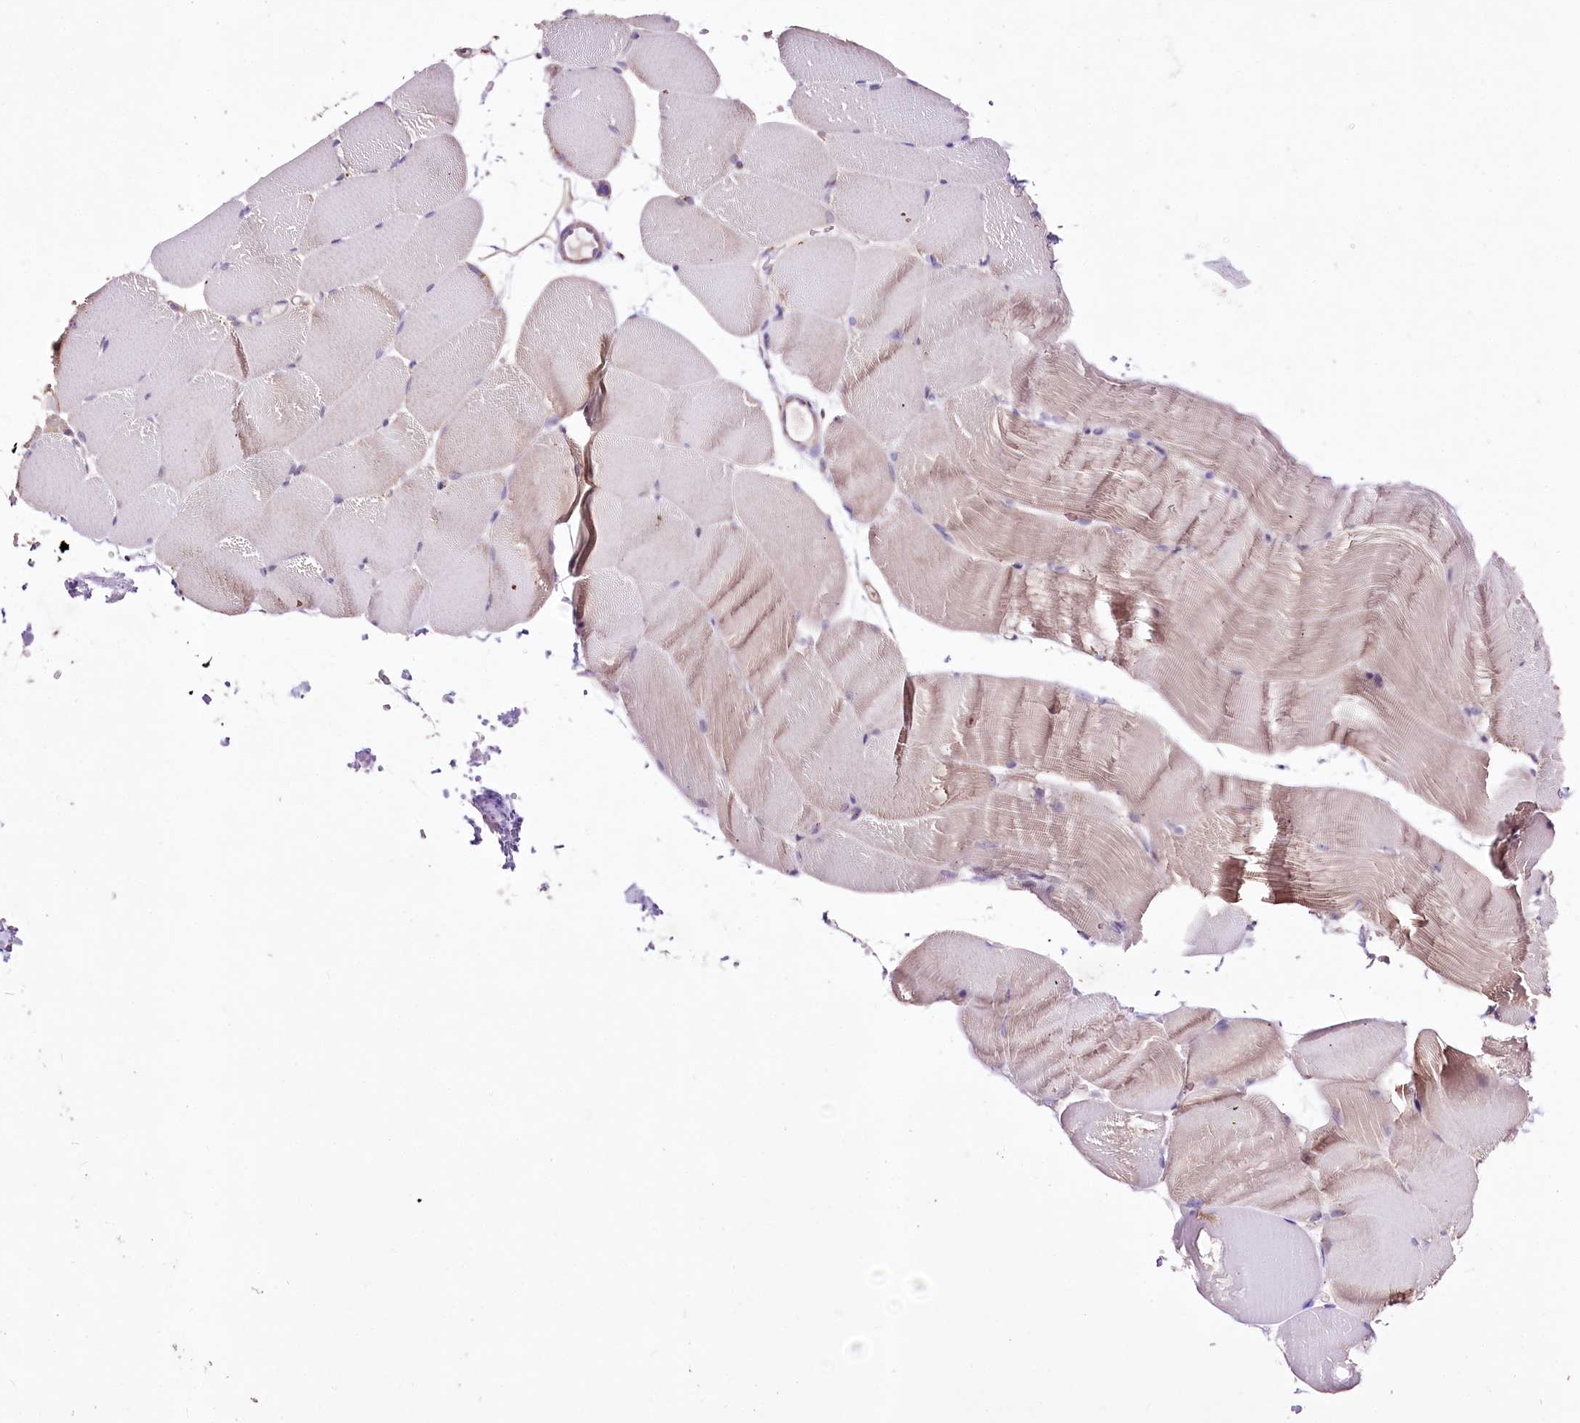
{"staining": {"intensity": "weak", "quantity": "<25%", "location": "cytoplasmic/membranous"}, "tissue": "skeletal muscle", "cell_type": "Myocytes", "image_type": "normal", "snomed": [{"axis": "morphology", "description": "Normal tissue, NOS"}, {"axis": "topography", "description": "Skeletal muscle"}, {"axis": "topography", "description": "Parathyroid gland"}], "caption": "Immunohistochemistry photomicrograph of unremarkable skeletal muscle: skeletal muscle stained with DAB exhibits no significant protein staining in myocytes. (Brightfield microscopy of DAB (3,3'-diaminobenzidine) immunohistochemistry at high magnification).", "gene": "ATE1", "patient": {"sex": "female", "age": 37}}